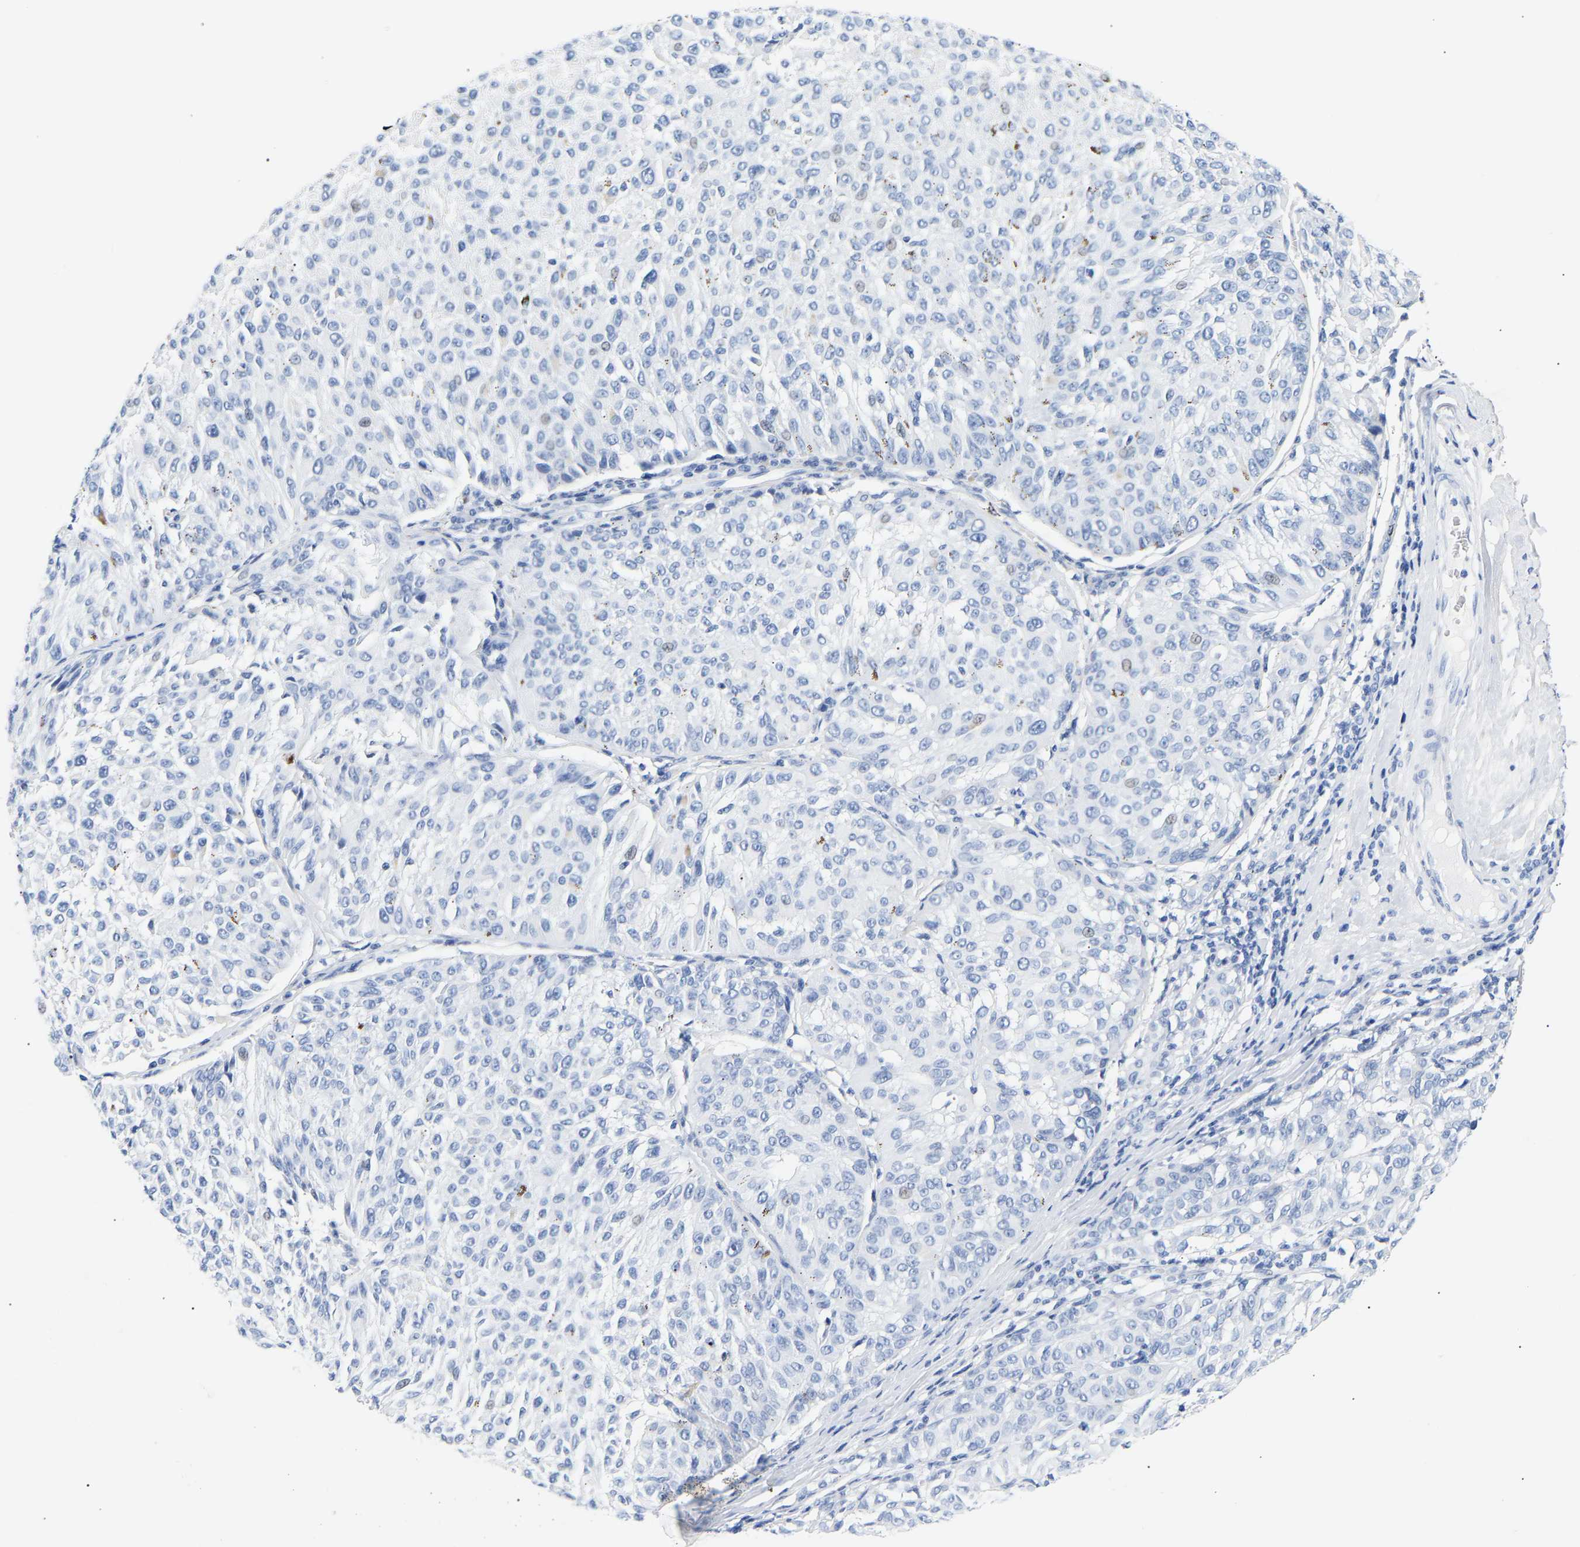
{"staining": {"intensity": "negative", "quantity": "none", "location": "none"}, "tissue": "melanoma", "cell_type": "Tumor cells", "image_type": "cancer", "snomed": [{"axis": "morphology", "description": "Malignant melanoma, NOS"}, {"axis": "topography", "description": "Skin"}], "caption": "Tumor cells show no significant protein expression in melanoma.", "gene": "SPINK2", "patient": {"sex": "female", "age": 72}}